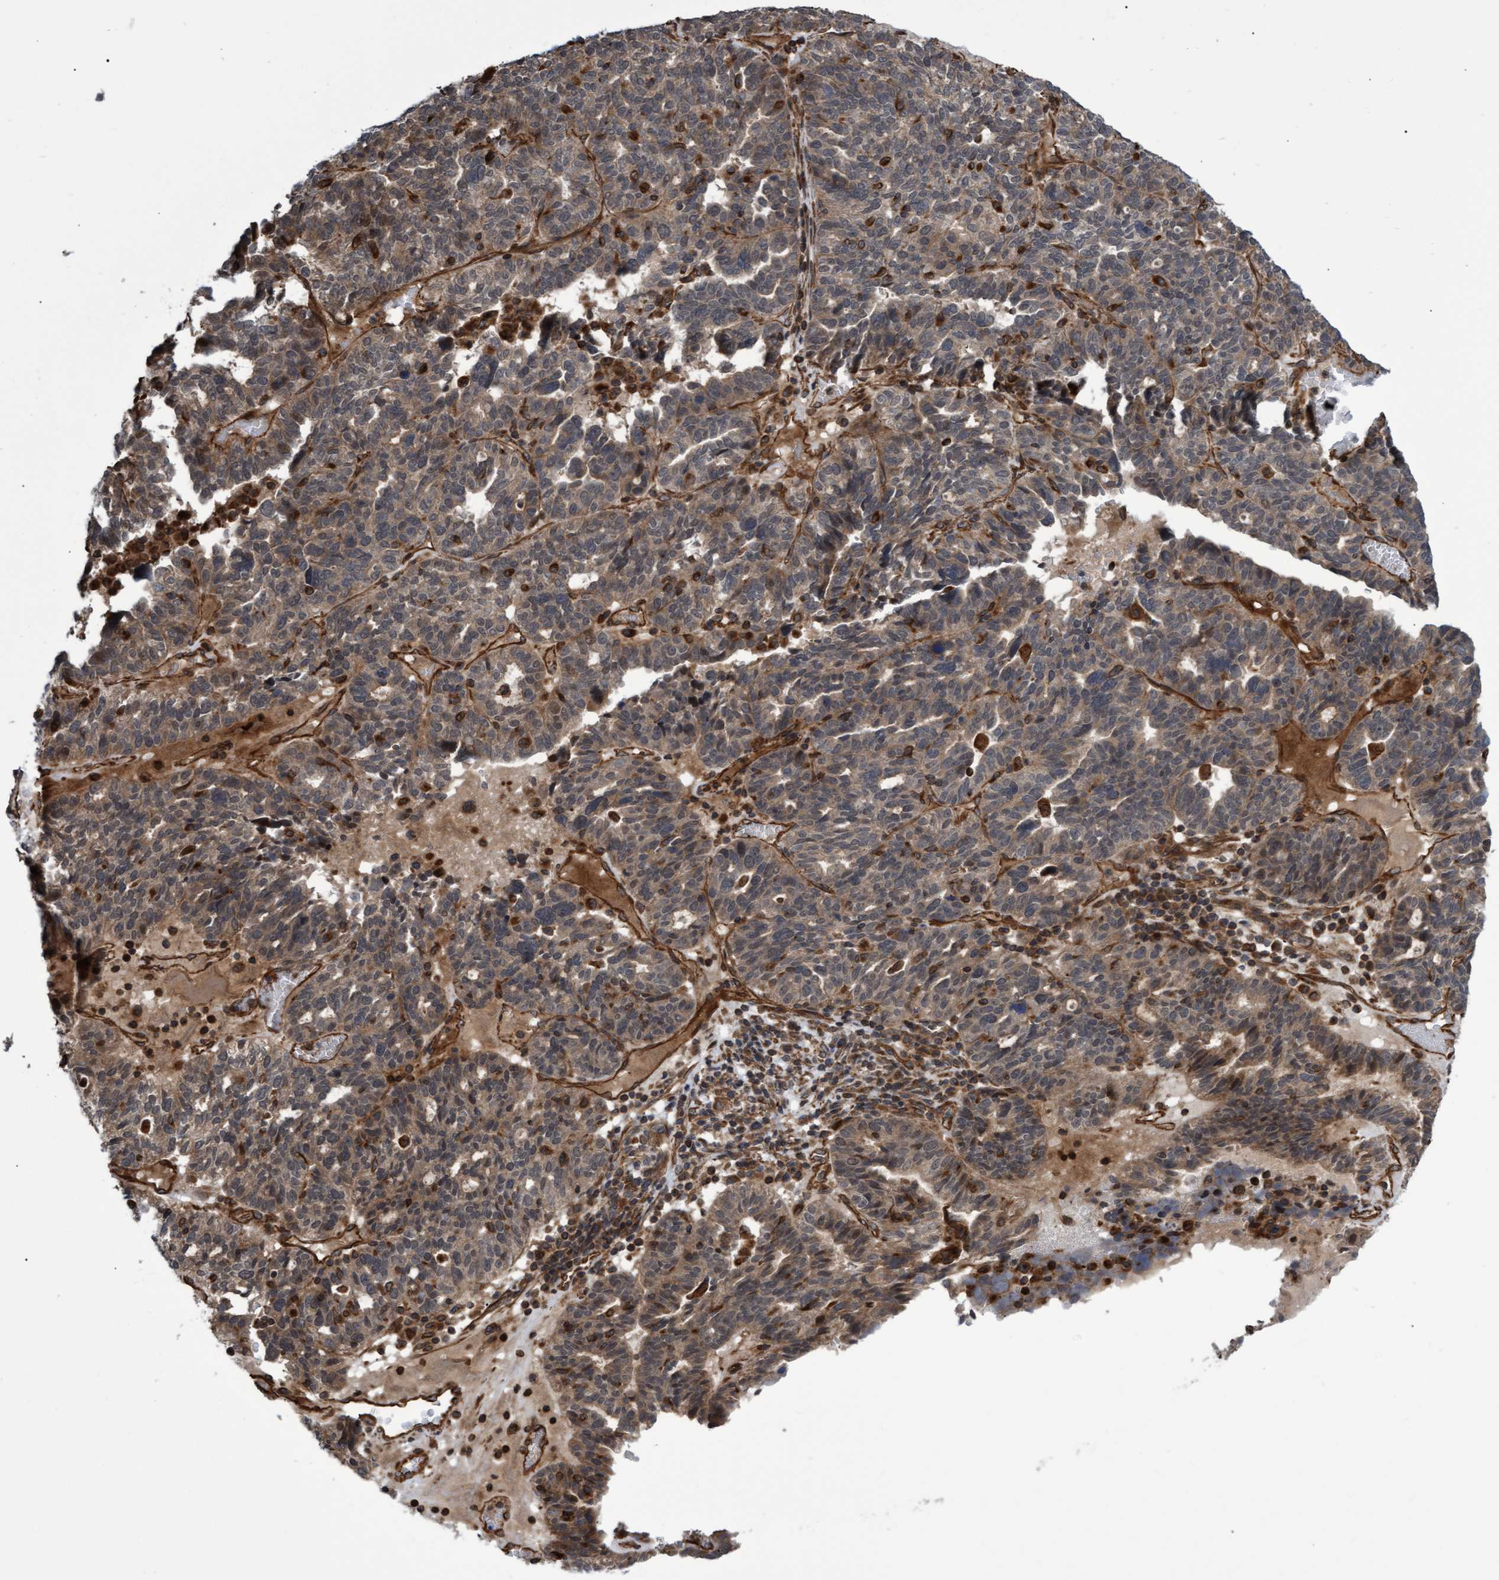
{"staining": {"intensity": "weak", "quantity": ">75%", "location": "cytoplasmic/membranous"}, "tissue": "ovarian cancer", "cell_type": "Tumor cells", "image_type": "cancer", "snomed": [{"axis": "morphology", "description": "Cystadenocarcinoma, serous, NOS"}, {"axis": "topography", "description": "Ovary"}], "caption": "Immunohistochemistry (IHC) (DAB) staining of human ovarian cancer demonstrates weak cytoplasmic/membranous protein staining in approximately >75% of tumor cells.", "gene": "TNFRSF10B", "patient": {"sex": "female", "age": 59}}